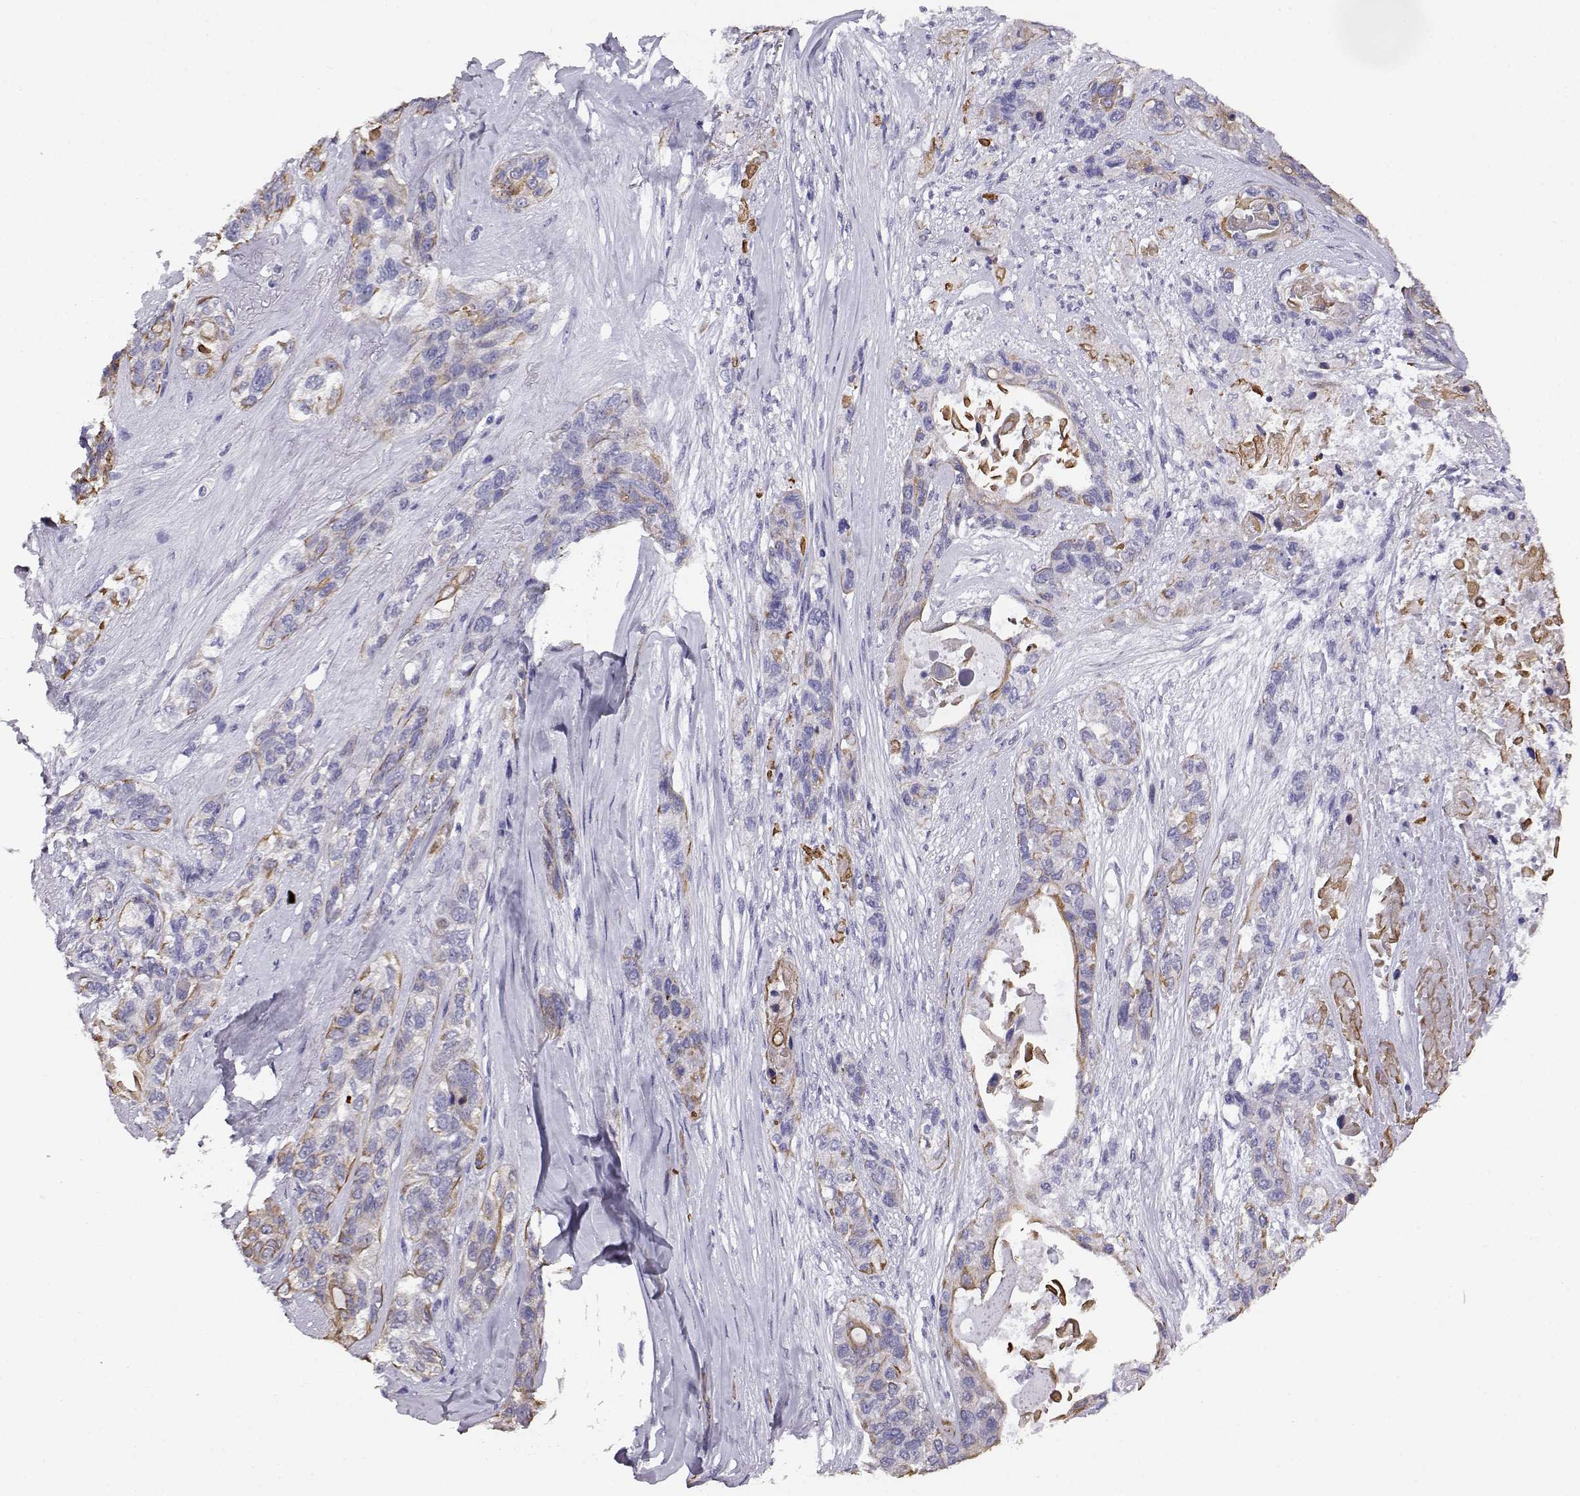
{"staining": {"intensity": "negative", "quantity": "none", "location": "none"}, "tissue": "lung cancer", "cell_type": "Tumor cells", "image_type": "cancer", "snomed": [{"axis": "morphology", "description": "Squamous cell carcinoma, NOS"}, {"axis": "topography", "description": "Lung"}], "caption": "Immunohistochemical staining of lung cancer (squamous cell carcinoma) shows no significant staining in tumor cells.", "gene": "AKR1B1", "patient": {"sex": "female", "age": 70}}